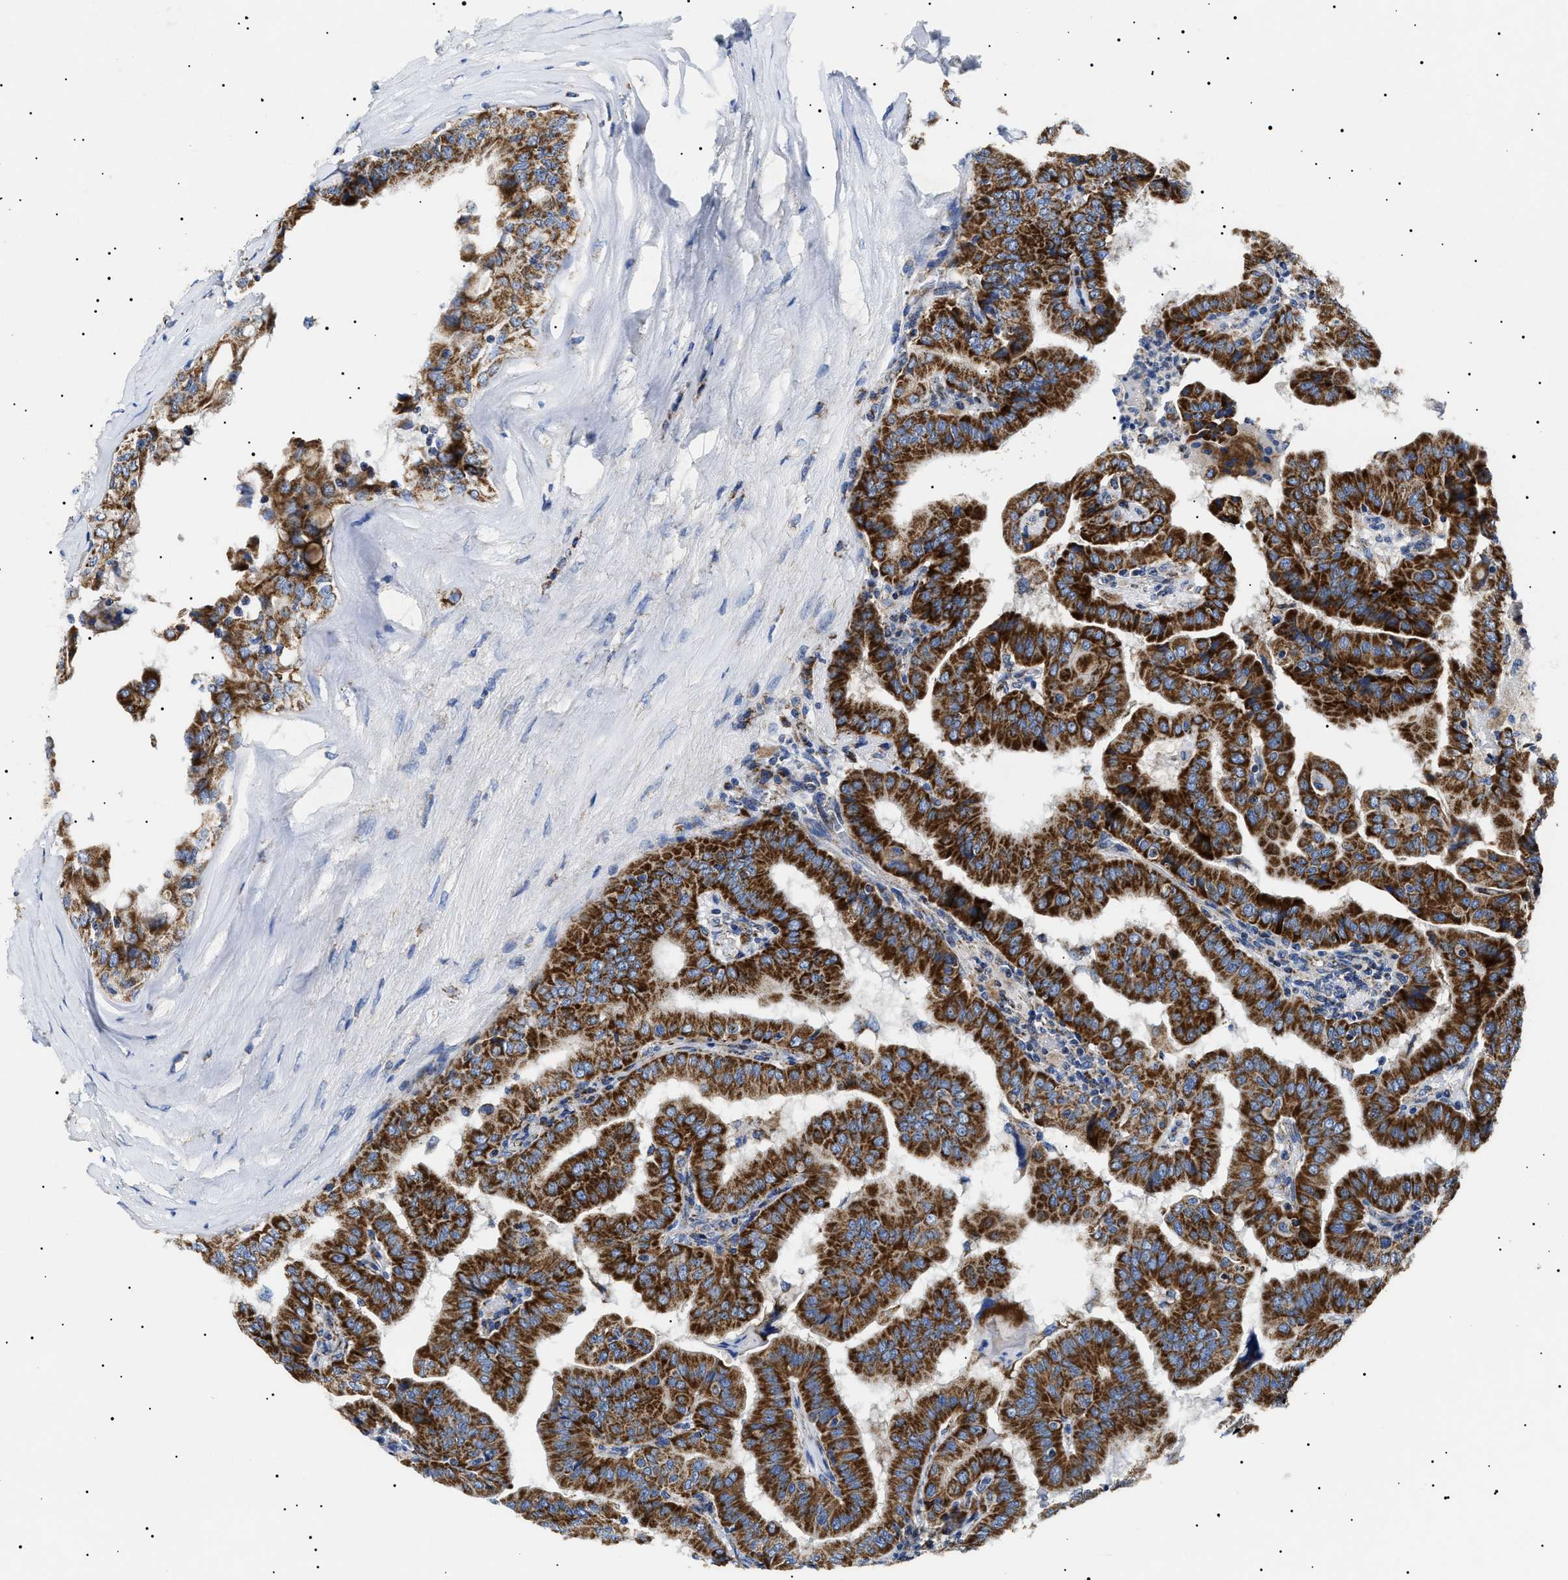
{"staining": {"intensity": "strong", "quantity": ">75%", "location": "cytoplasmic/membranous"}, "tissue": "thyroid cancer", "cell_type": "Tumor cells", "image_type": "cancer", "snomed": [{"axis": "morphology", "description": "Papillary adenocarcinoma, NOS"}, {"axis": "topography", "description": "Thyroid gland"}], "caption": "High-magnification brightfield microscopy of thyroid cancer stained with DAB (3,3'-diaminobenzidine) (brown) and counterstained with hematoxylin (blue). tumor cells exhibit strong cytoplasmic/membranous expression is seen in approximately>75% of cells.", "gene": "CHRDL2", "patient": {"sex": "male", "age": 33}}